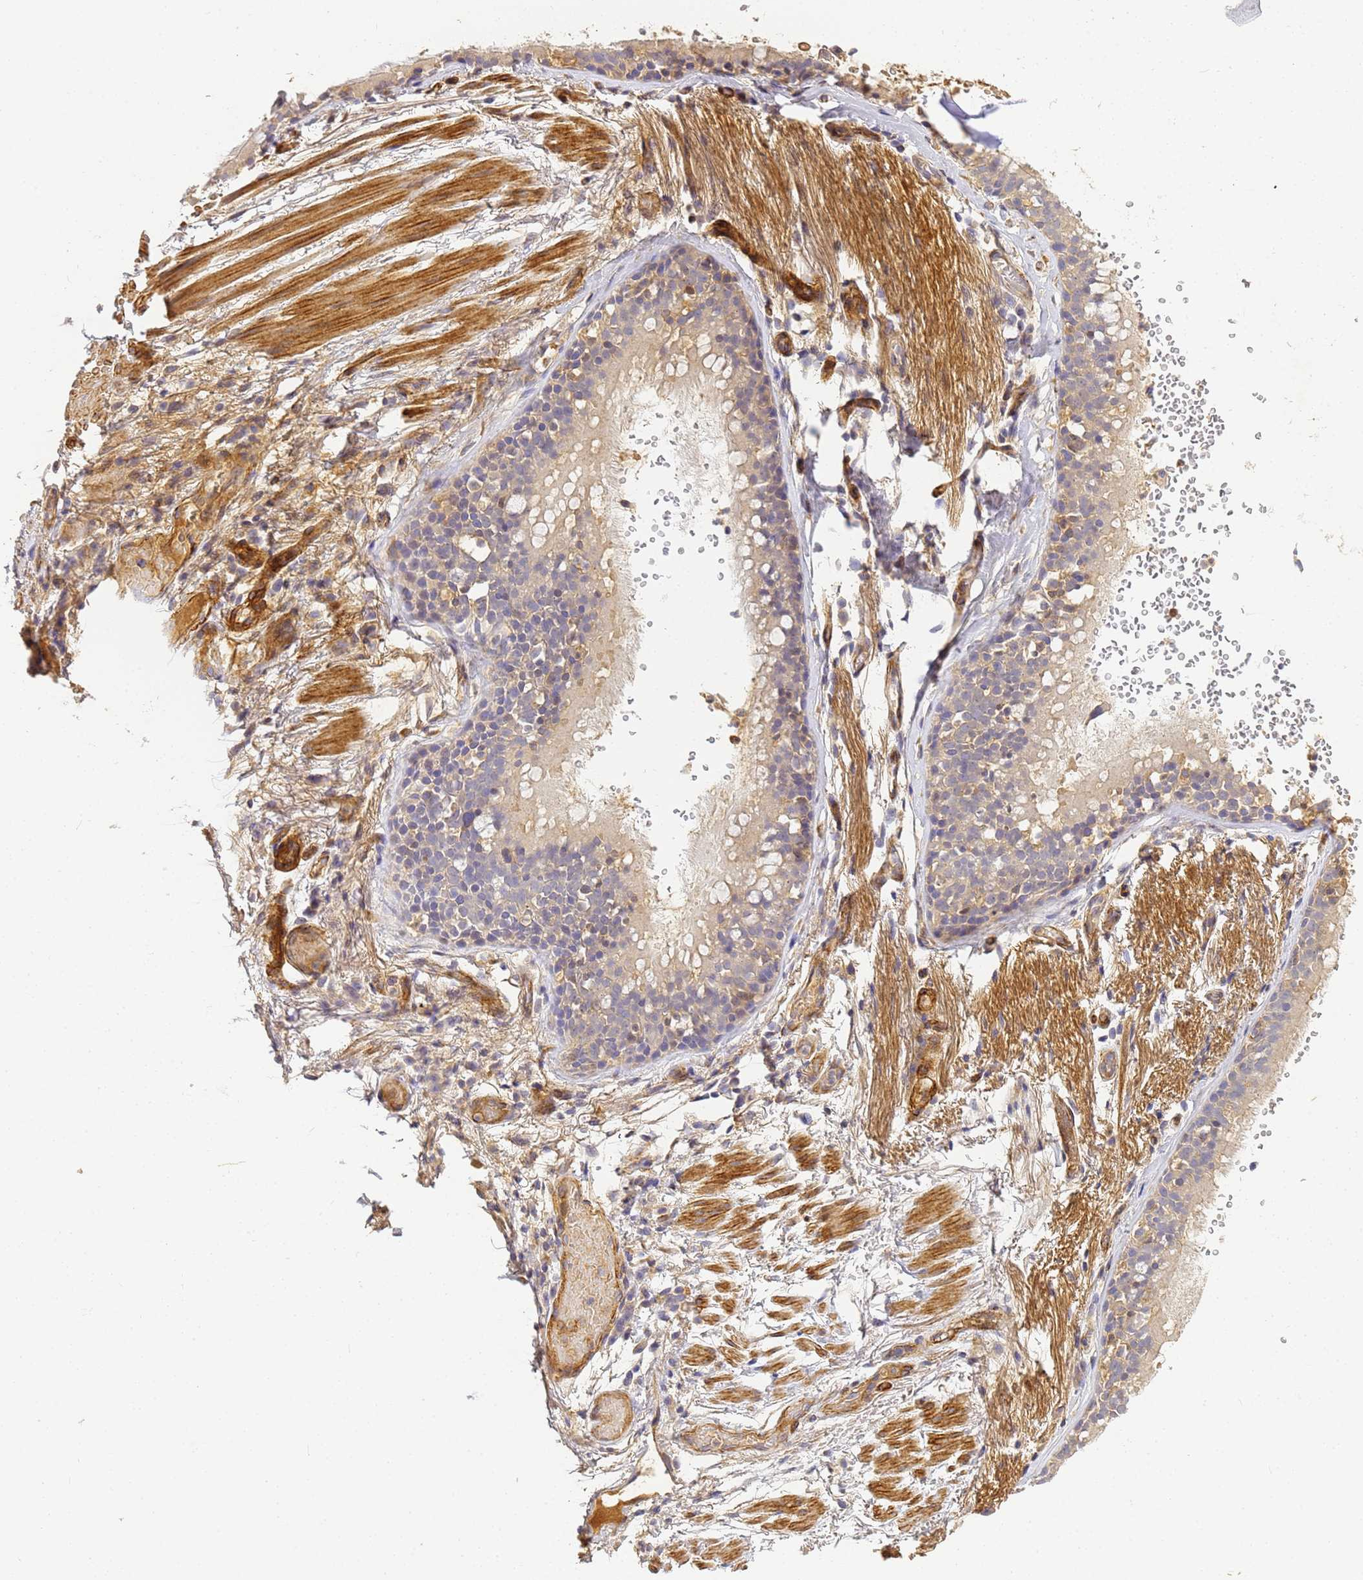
{"staining": {"intensity": "weak", "quantity": "<25%", "location": "cytoplasmic/membranous"}, "tissue": "adipose tissue", "cell_type": "Adipocytes", "image_type": "normal", "snomed": [{"axis": "morphology", "description": "Normal tissue, NOS"}, {"axis": "topography", "description": "Lymph node"}, {"axis": "topography", "description": "Cartilage tissue"}, {"axis": "topography", "description": "Bronchus"}], "caption": "This is a image of immunohistochemistry (IHC) staining of benign adipose tissue, which shows no expression in adipocytes.", "gene": "CFHR1", "patient": {"sex": "male", "age": 63}}